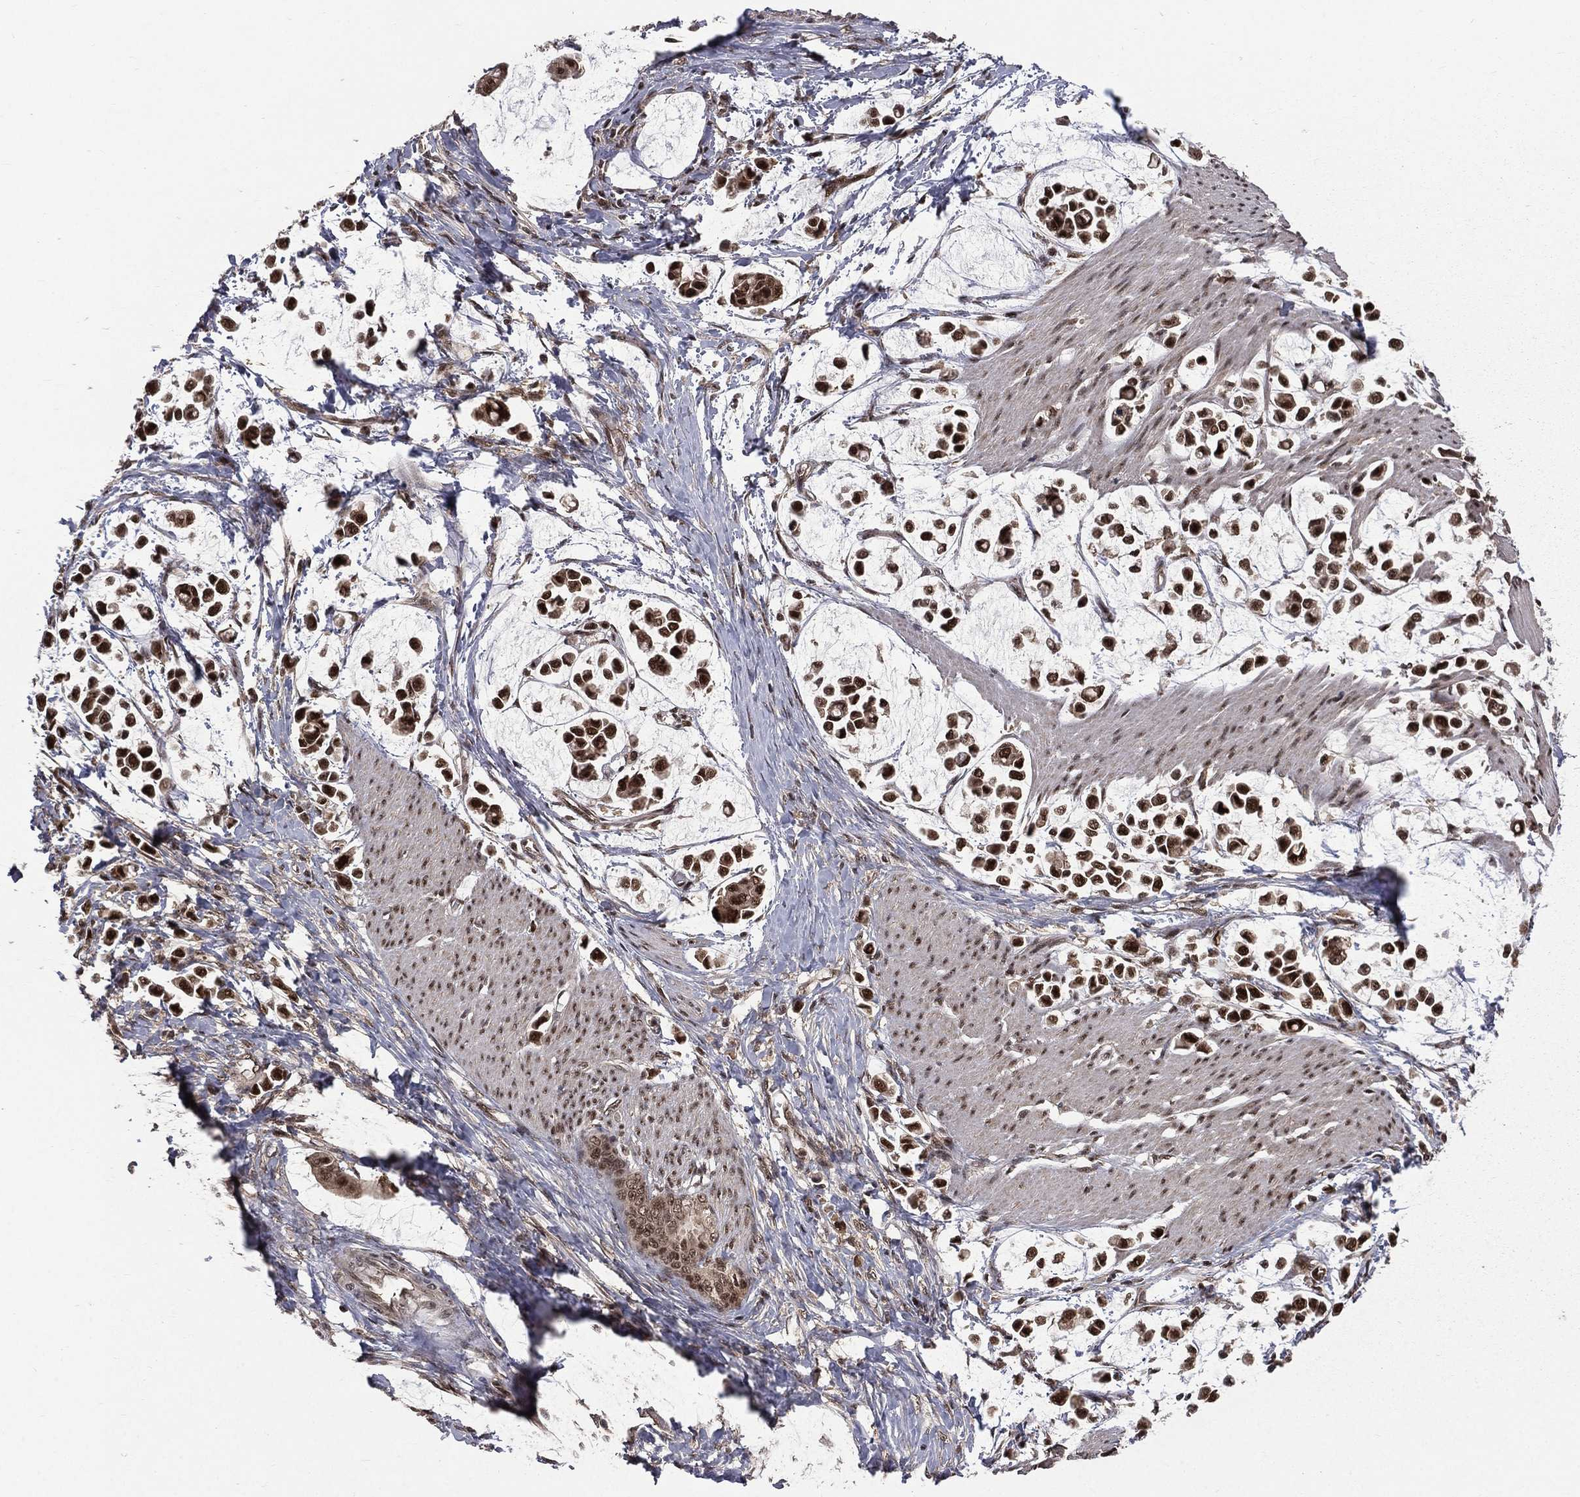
{"staining": {"intensity": "strong", "quantity": ">75%", "location": "nuclear"}, "tissue": "stomach cancer", "cell_type": "Tumor cells", "image_type": "cancer", "snomed": [{"axis": "morphology", "description": "Adenocarcinoma, NOS"}, {"axis": "topography", "description": "Stomach"}], "caption": "Brown immunohistochemical staining in human stomach cancer reveals strong nuclear staining in approximately >75% of tumor cells. The protein is shown in brown color, while the nuclei are stained blue.", "gene": "JMJD6", "patient": {"sex": "male", "age": 82}}